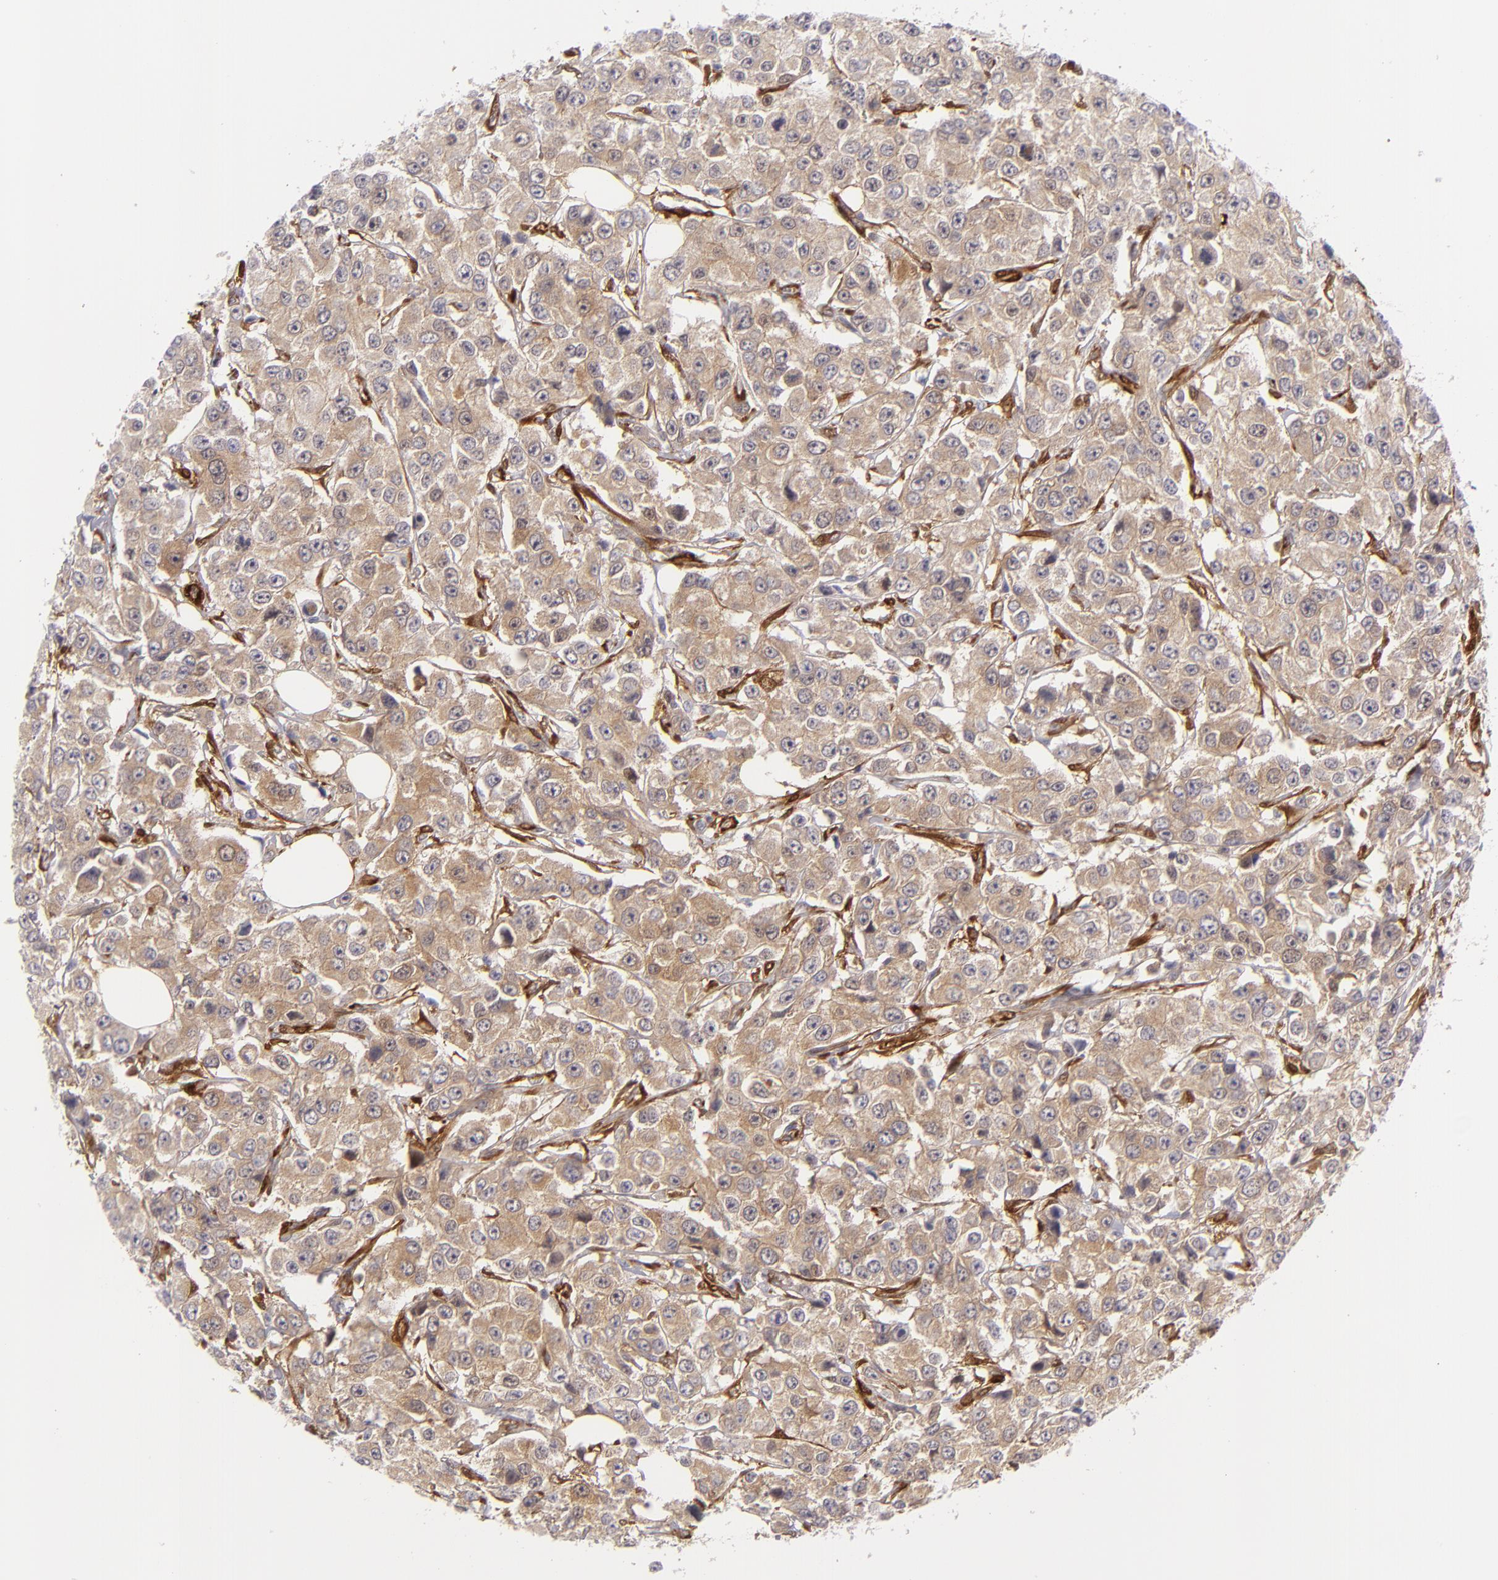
{"staining": {"intensity": "weak", "quantity": ">75%", "location": "cytoplasmic/membranous"}, "tissue": "breast cancer", "cell_type": "Tumor cells", "image_type": "cancer", "snomed": [{"axis": "morphology", "description": "Duct carcinoma"}, {"axis": "topography", "description": "Breast"}], "caption": "A low amount of weak cytoplasmic/membranous staining is seen in approximately >75% of tumor cells in breast cancer tissue. Immunohistochemistry (ihc) stains the protein in brown and the nuclei are stained blue.", "gene": "VCL", "patient": {"sex": "female", "age": 58}}